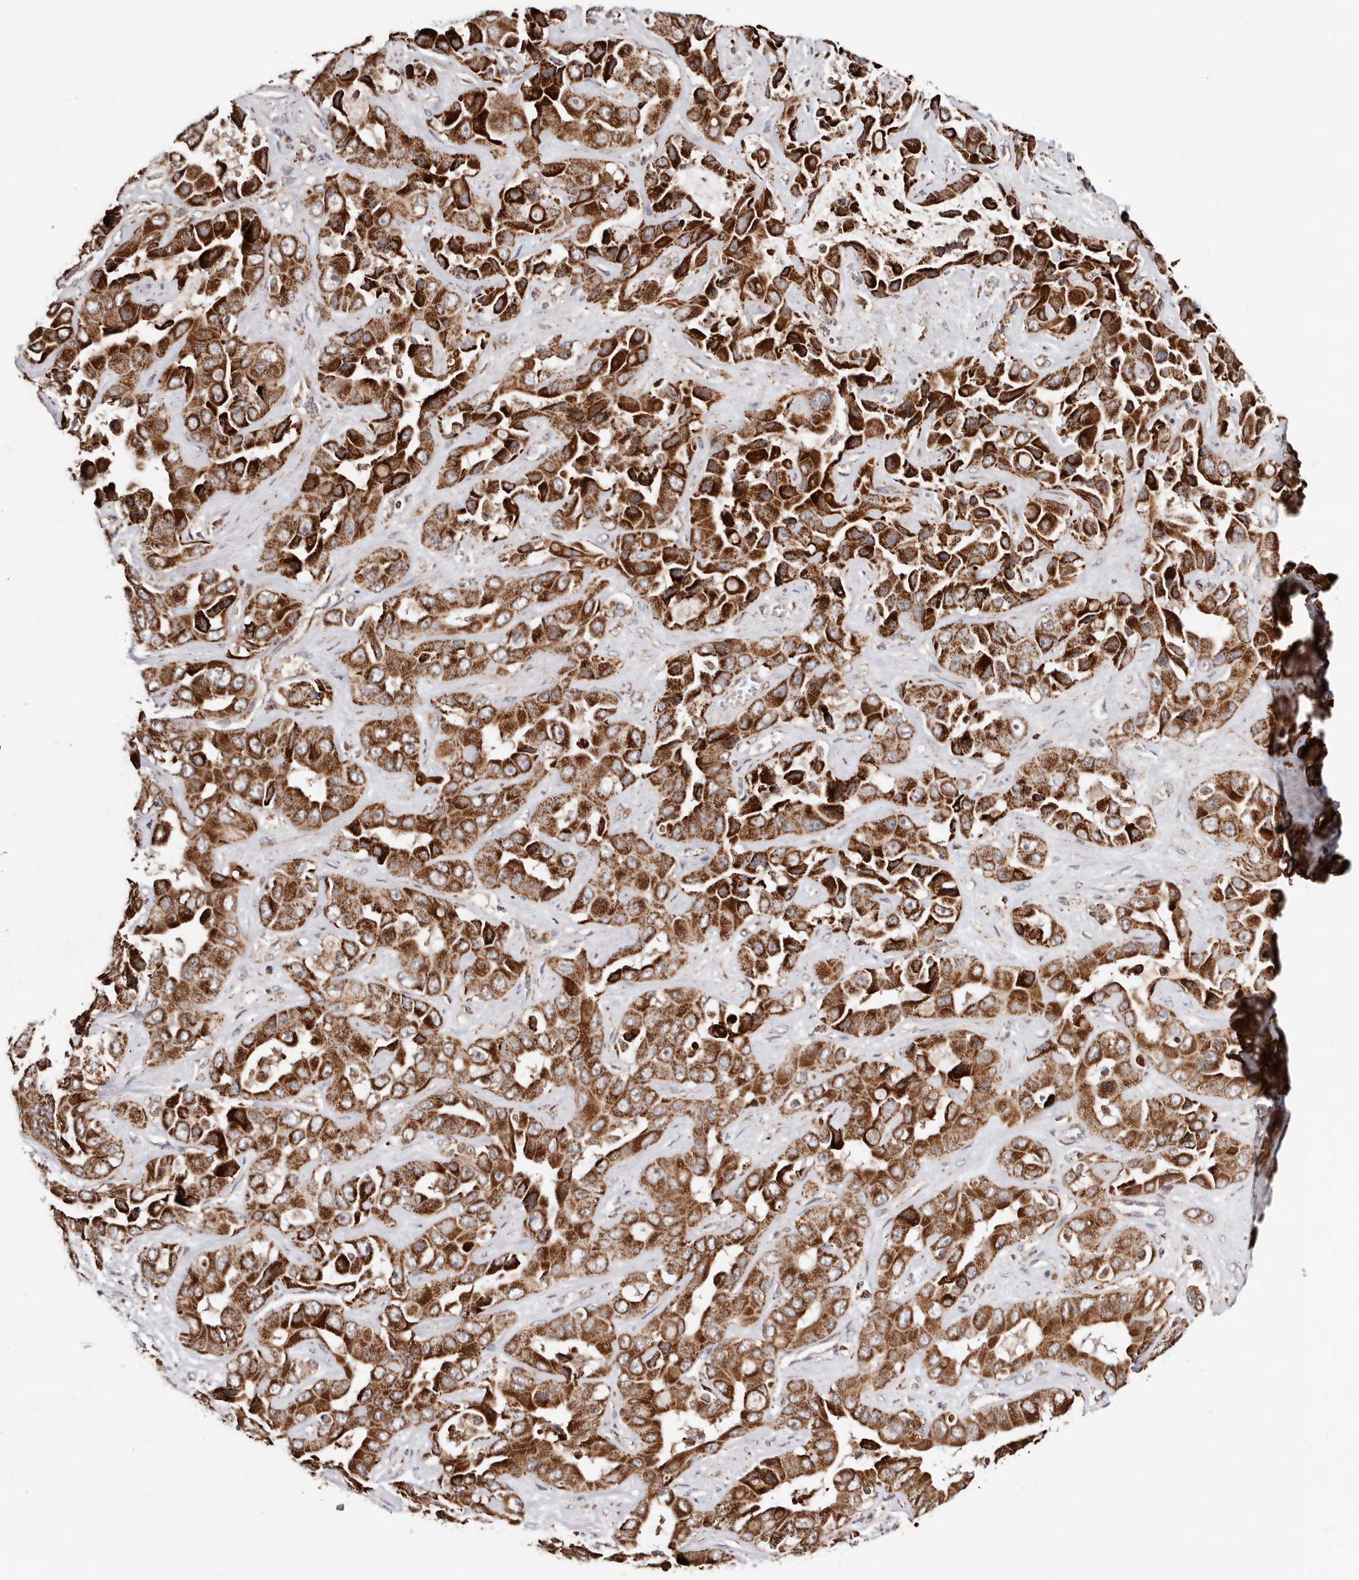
{"staining": {"intensity": "strong", "quantity": ">75%", "location": "cytoplasmic/membranous"}, "tissue": "liver cancer", "cell_type": "Tumor cells", "image_type": "cancer", "snomed": [{"axis": "morphology", "description": "Cholangiocarcinoma"}, {"axis": "topography", "description": "Liver"}], "caption": "A high amount of strong cytoplasmic/membranous positivity is seen in approximately >75% of tumor cells in liver cholangiocarcinoma tissue.", "gene": "PRKACB", "patient": {"sex": "female", "age": 52}}